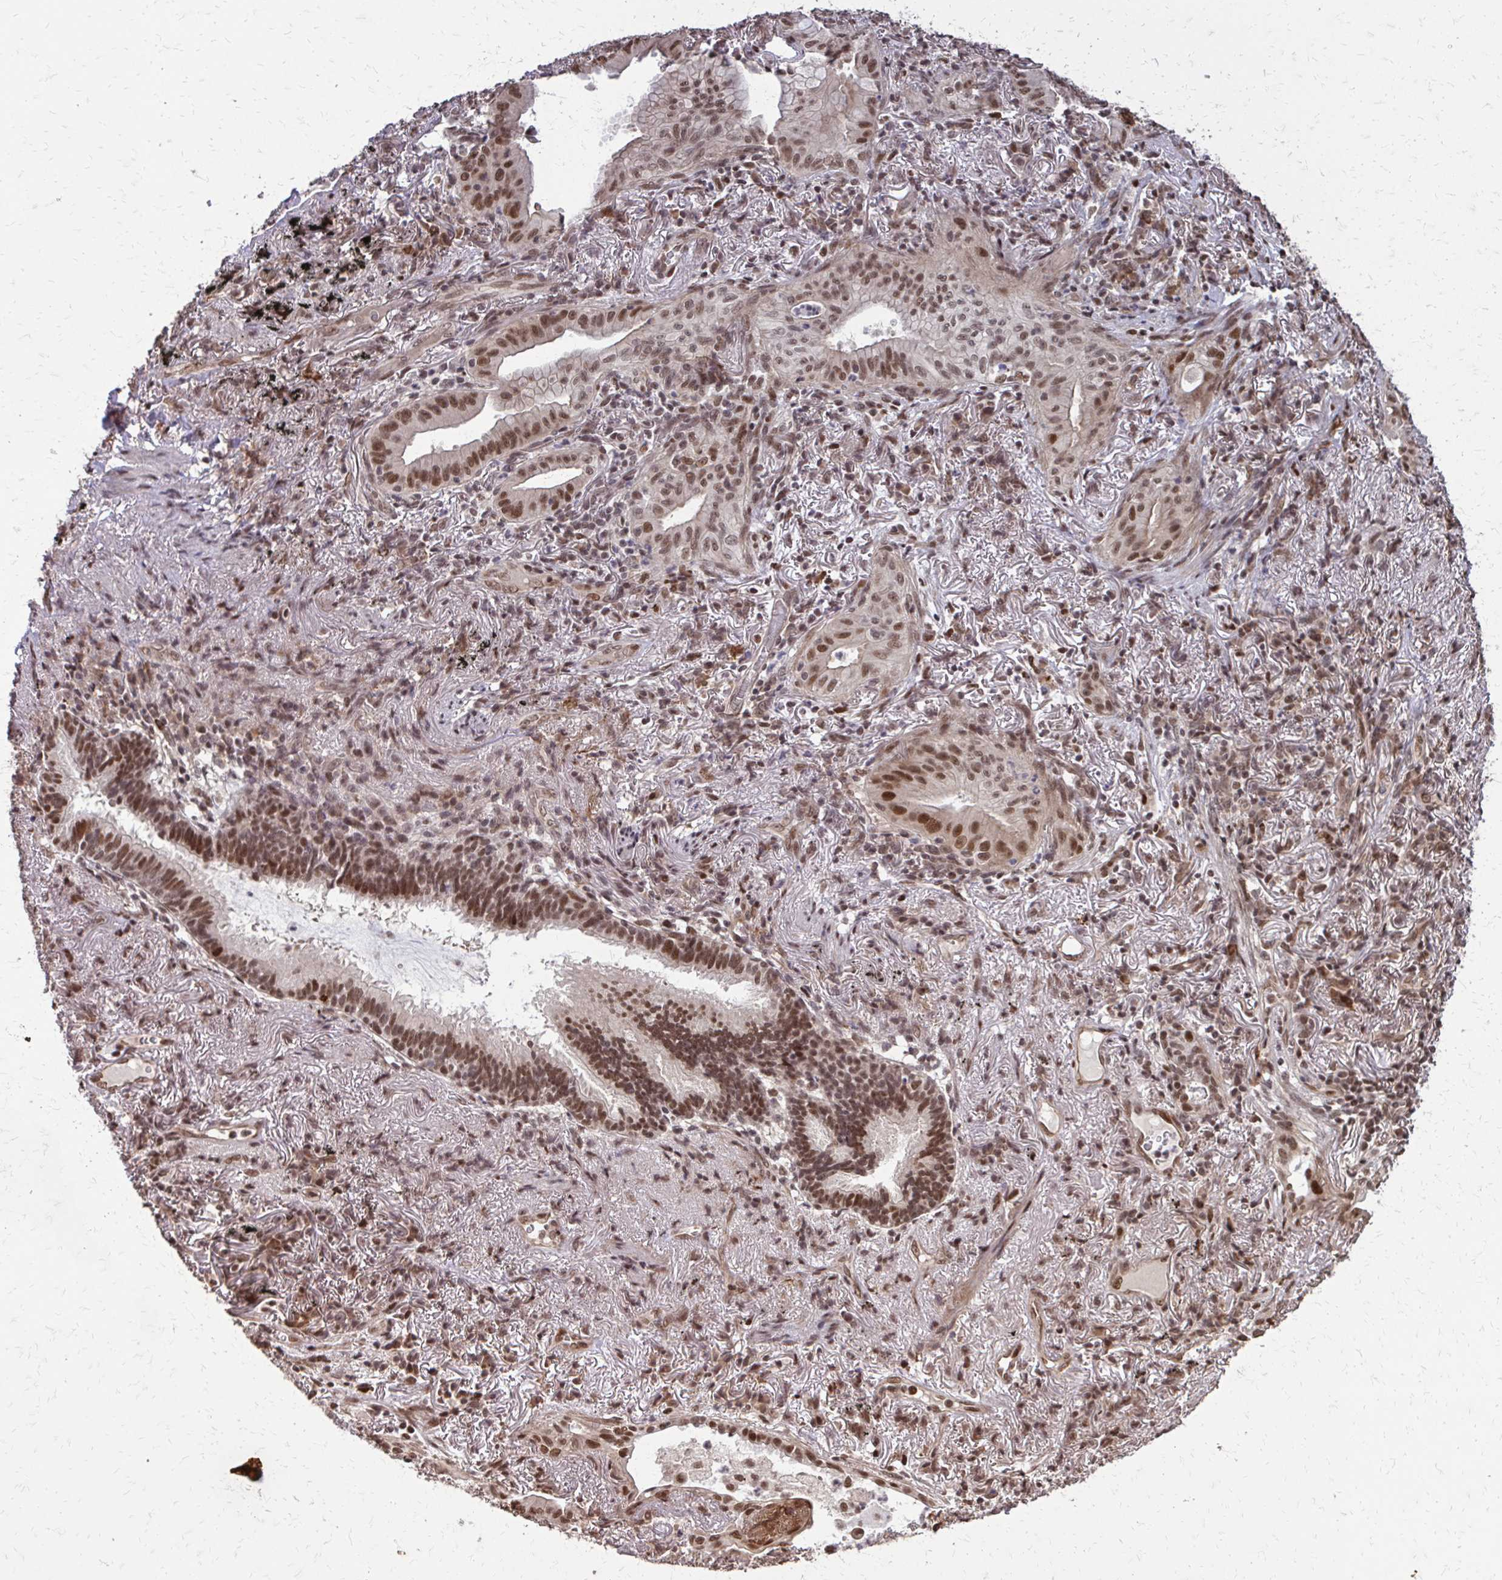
{"staining": {"intensity": "moderate", "quantity": ">75%", "location": "nuclear"}, "tissue": "lung cancer", "cell_type": "Tumor cells", "image_type": "cancer", "snomed": [{"axis": "morphology", "description": "Adenocarcinoma, NOS"}, {"axis": "topography", "description": "Lung"}], "caption": "An immunohistochemistry (IHC) histopathology image of neoplastic tissue is shown. Protein staining in brown shows moderate nuclear positivity in adenocarcinoma (lung) within tumor cells.", "gene": "SS18", "patient": {"sex": "male", "age": 77}}